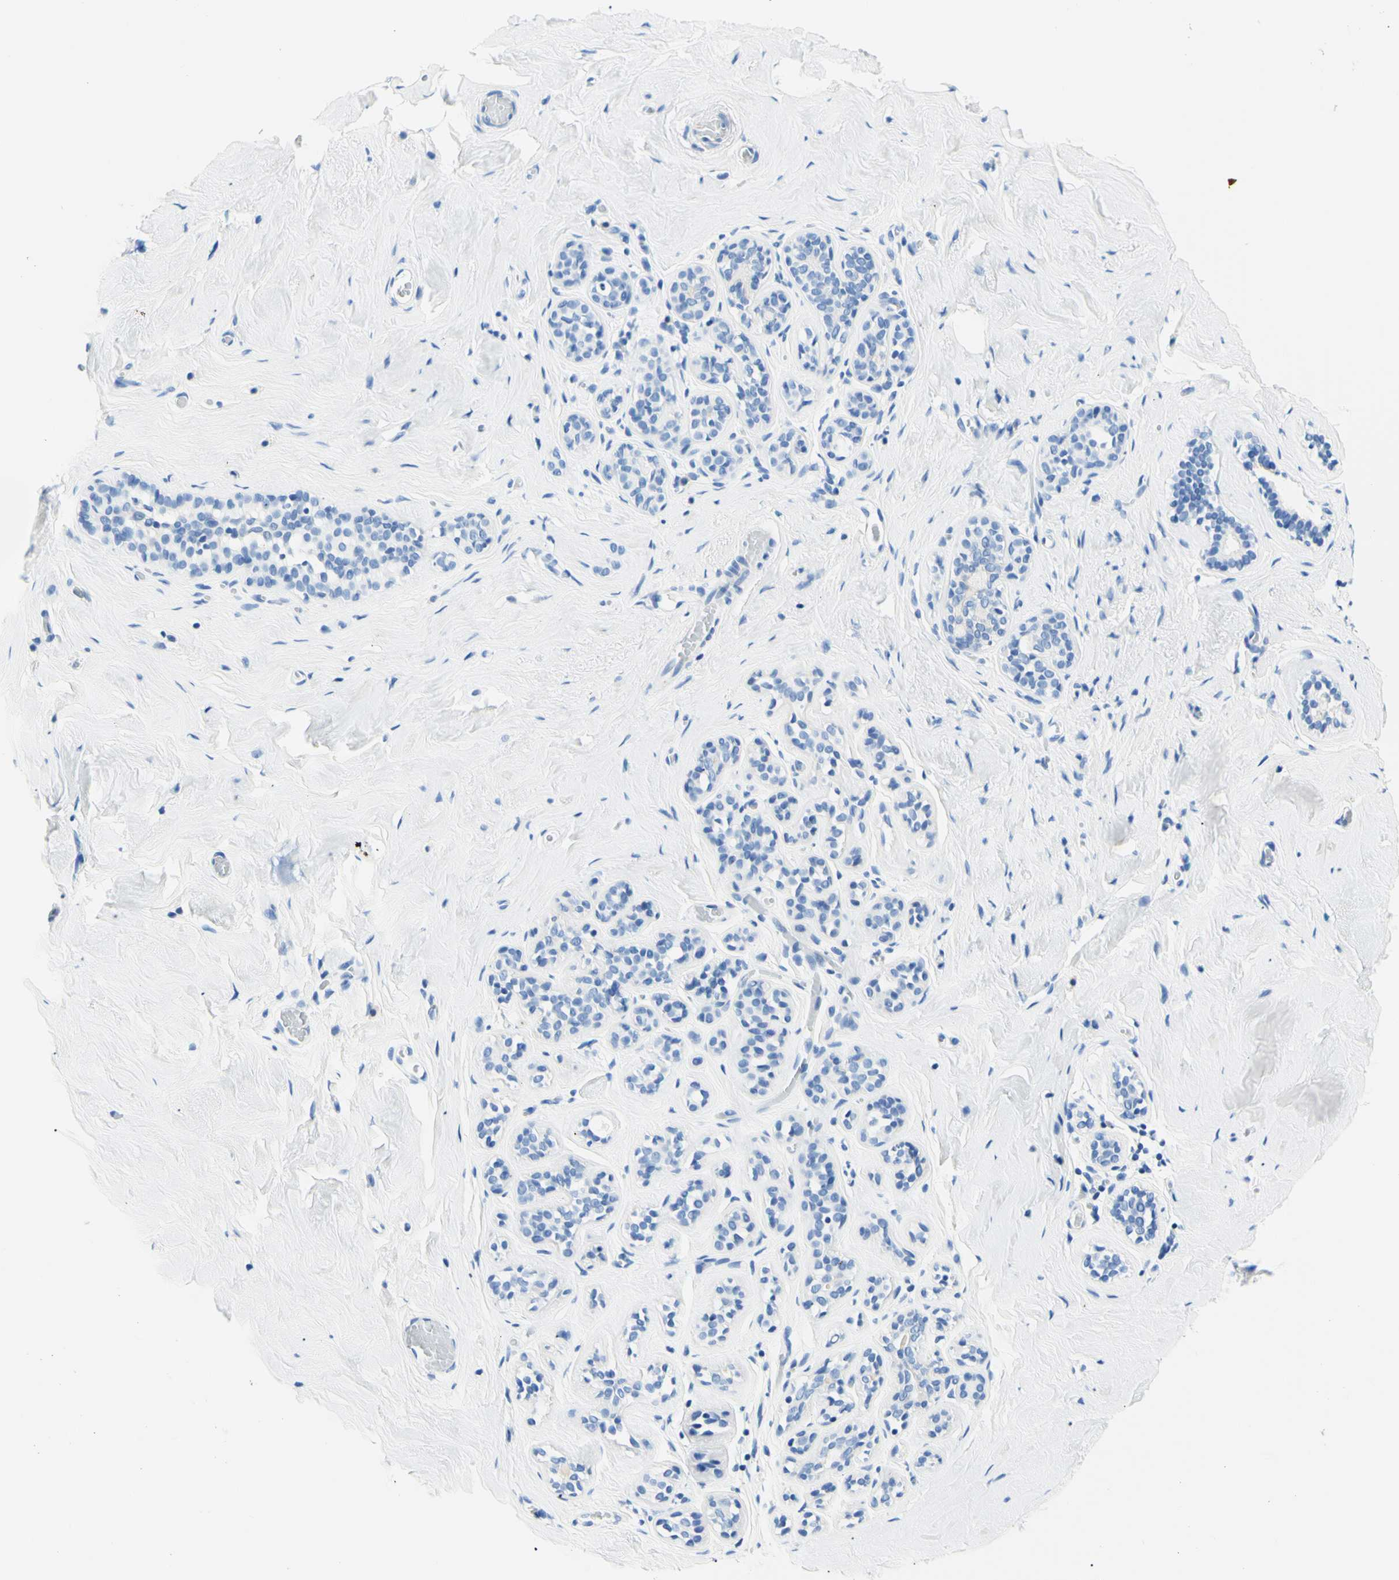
{"staining": {"intensity": "negative", "quantity": "none", "location": "none"}, "tissue": "breast", "cell_type": "Adipocytes", "image_type": "normal", "snomed": [{"axis": "morphology", "description": "Normal tissue, NOS"}, {"axis": "topography", "description": "Breast"}], "caption": "A micrograph of breast stained for a protein shows no brown staining in adipocytes. (DAB immunohistochemistry visualized using brightfield microscopy, high magnification).", "gene": "HPCA", "patient": {"sex": "female", "age": 75}}